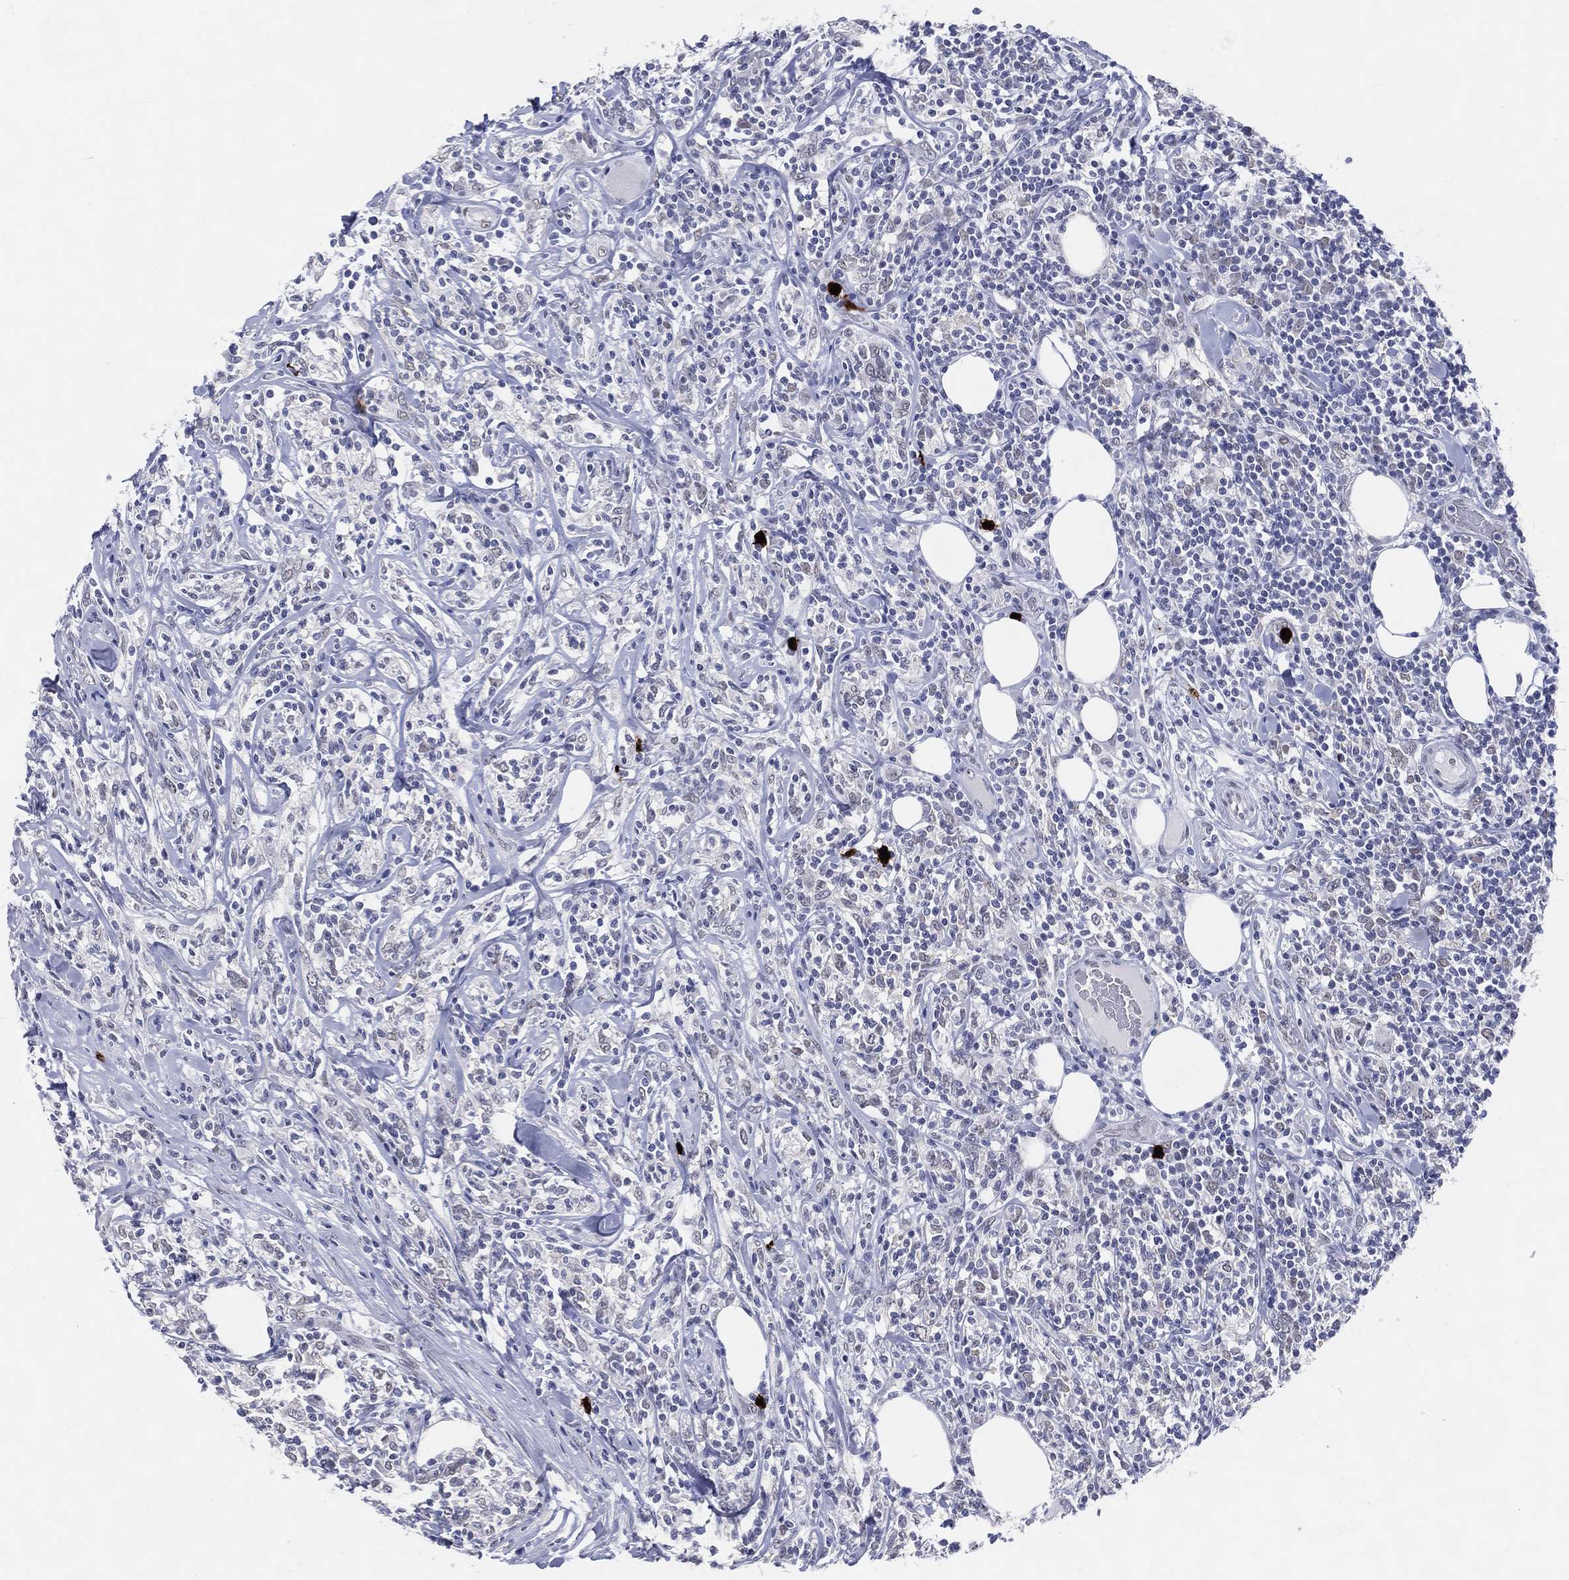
{"staining": {"intensity": "negative", "quantity": "none", "location": "none"}, "tissue": "lymphoma", "cell_type": "Tumor cells", "image_type": "cancer", "snomed": [{"axis": "morphology", "description": "Malignant lymphoma, non-Hodgkin's type, High grade"}, {"axis": "topography", "description": "Lymph node"}], "caption": "DAB immunohistochemical staining of human lymphoma reveals no significant positivity in tumor cells.", "gene": "CFAP58", "patient": {"sex": "female", "age": 84}}